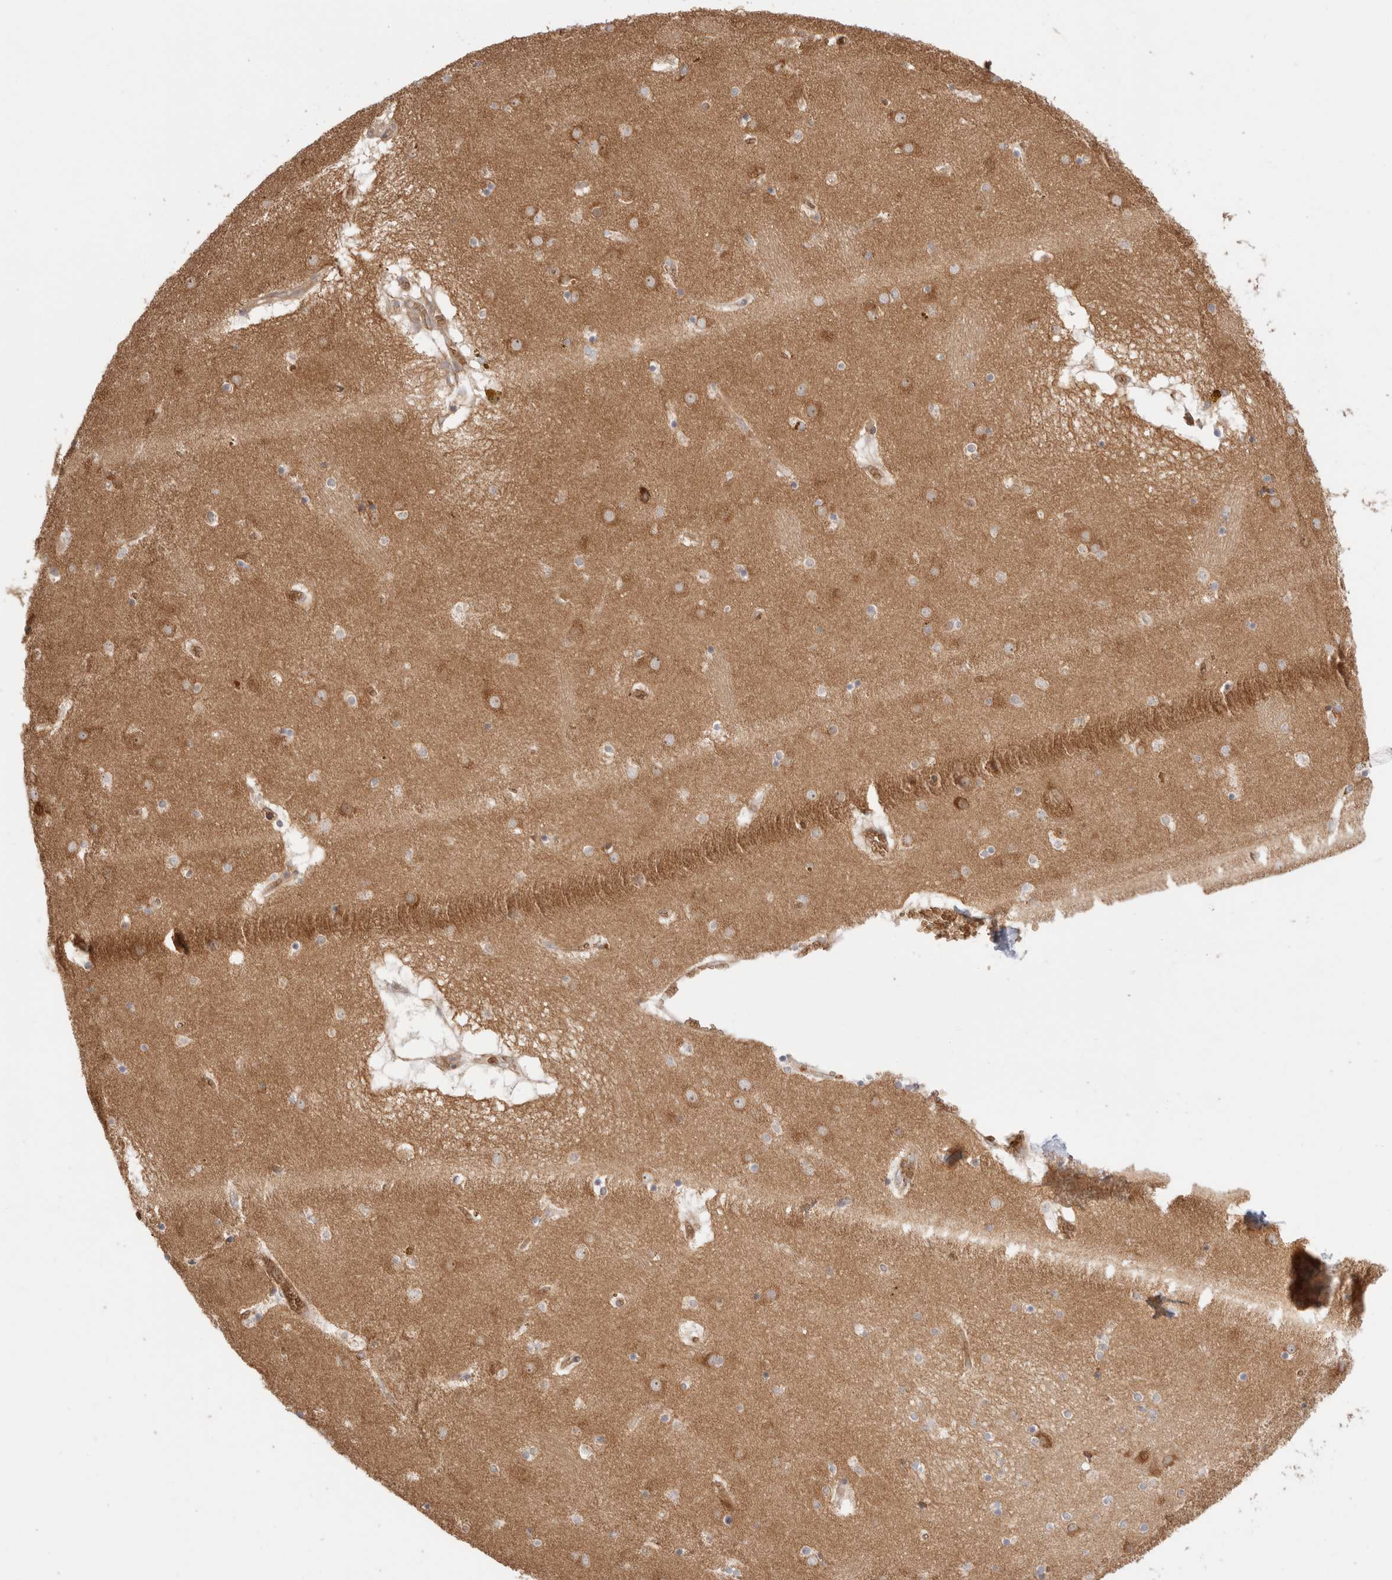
{"staining": {"intensity": "moderate", "quantity": "25%-75%", "location": "cytoplasmic/membranous"}, "tissue": "caudate", "cell_type": "Glial cells", "image_type": "normal", "snomed": [{"axis": "morphology", "description": "Normal tissue, NOS"}, {"axis": "topography", "description": "Lateral ventricle wall"}], "caption": "Unremarkable caudate shows moderate cytoplasmic/membranous positivity in approximately 25%-75% of glial cells The staining is performed using DAB brown chromogen to label protein expression. The nuclei are counter-stained blue using hematoxylin..", "gene": "UTS2B", "patient": {"sex": "male", "age": 70}}